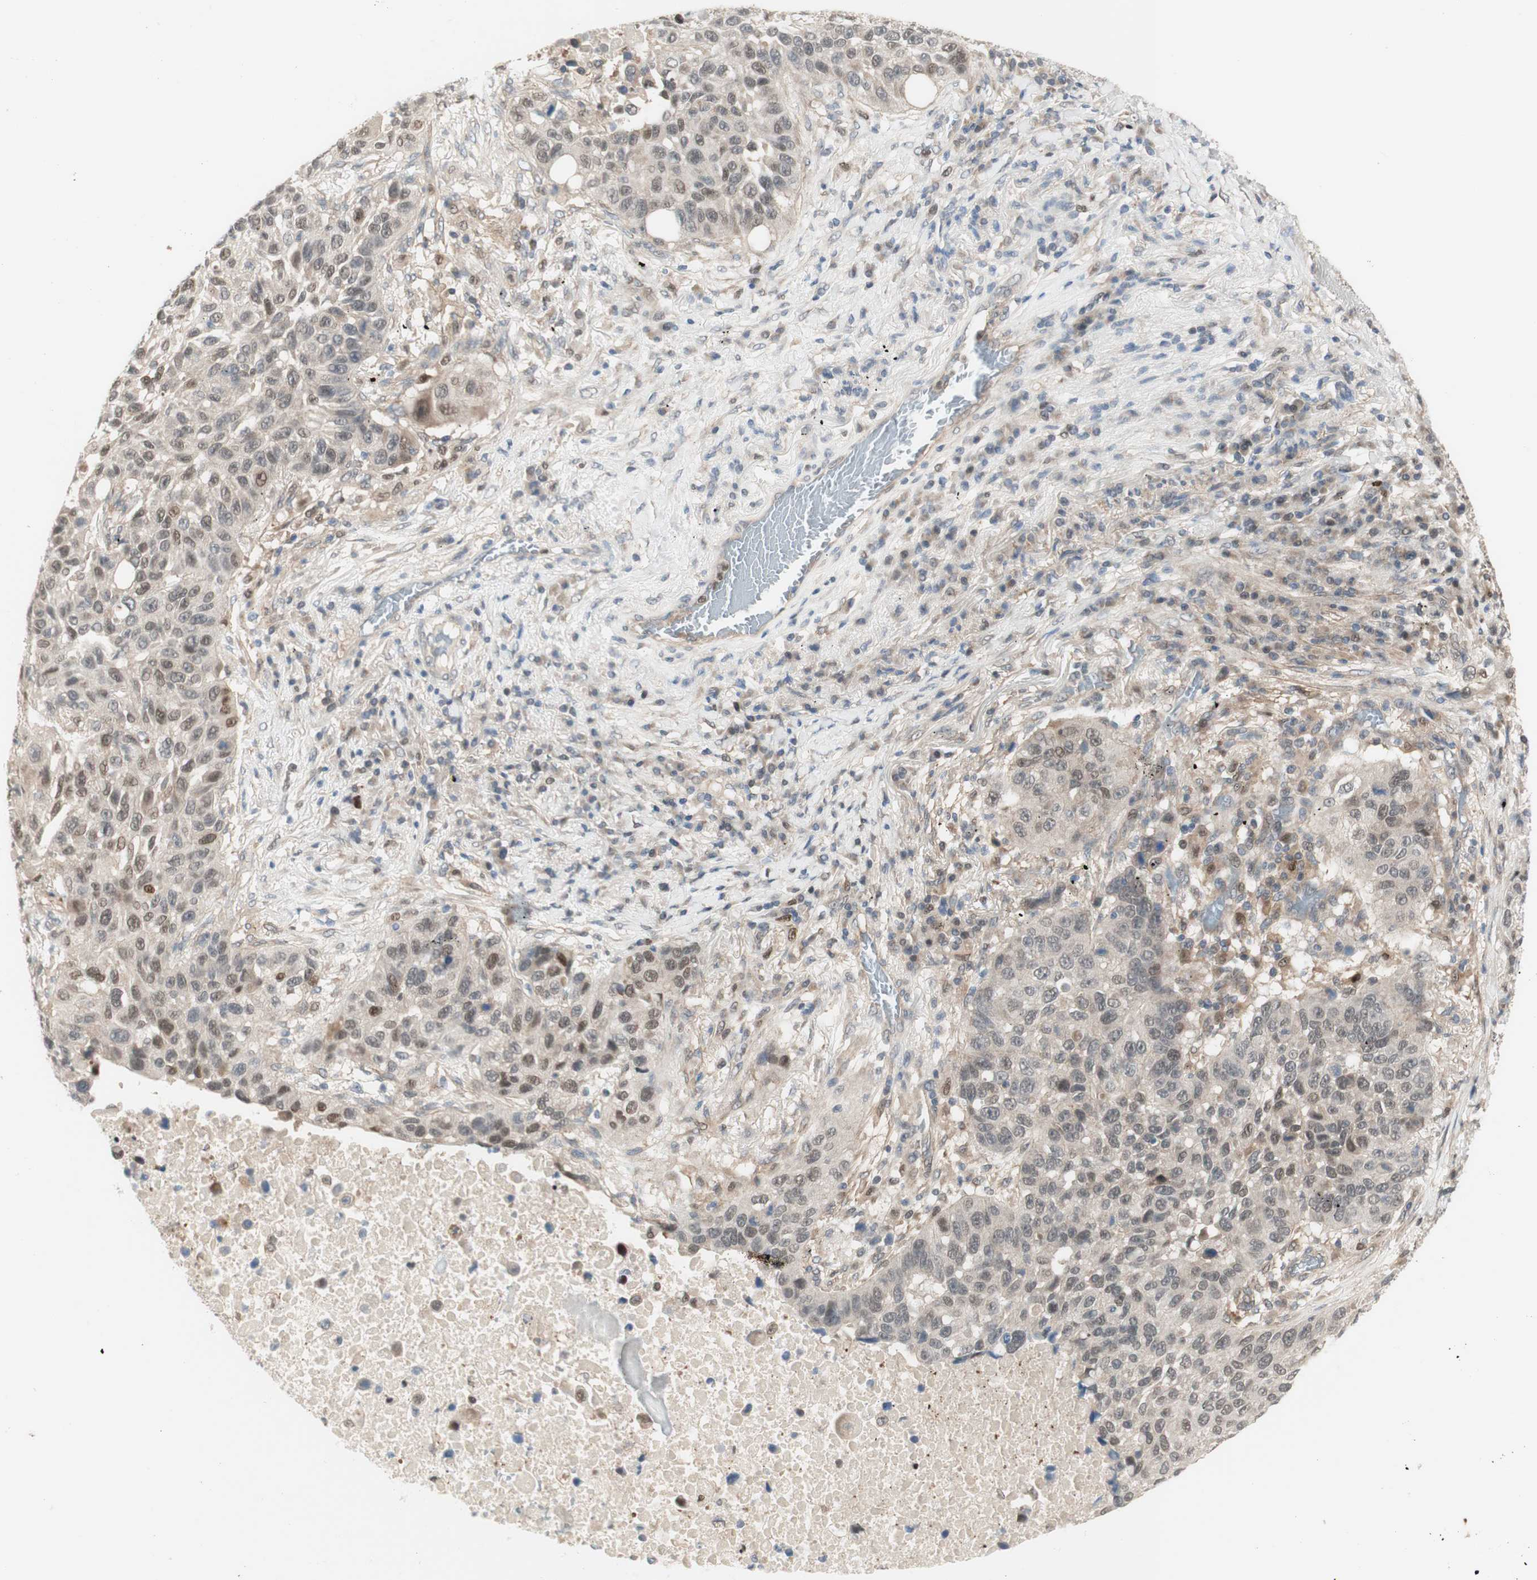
{"staining": {"intensity": "weak", "quantity": ">75%", "location": "nuclear"}, "tissue": "lung cancer", "cell_type": "Tumor cells", "image_type": "cancer", "snomed": [{"axis": "morphology", "description": "Squamous cell carcinoma, NOS"}, {"axis": "topography", "description": "Lung"}], "caption": "Brown immunohistochemical staining in lung cancer exhibits weak nuclear staining in approximately >75% of tumor cells.", "gene": "RFNG", "patient": {"sex": "male", "age": 57}}